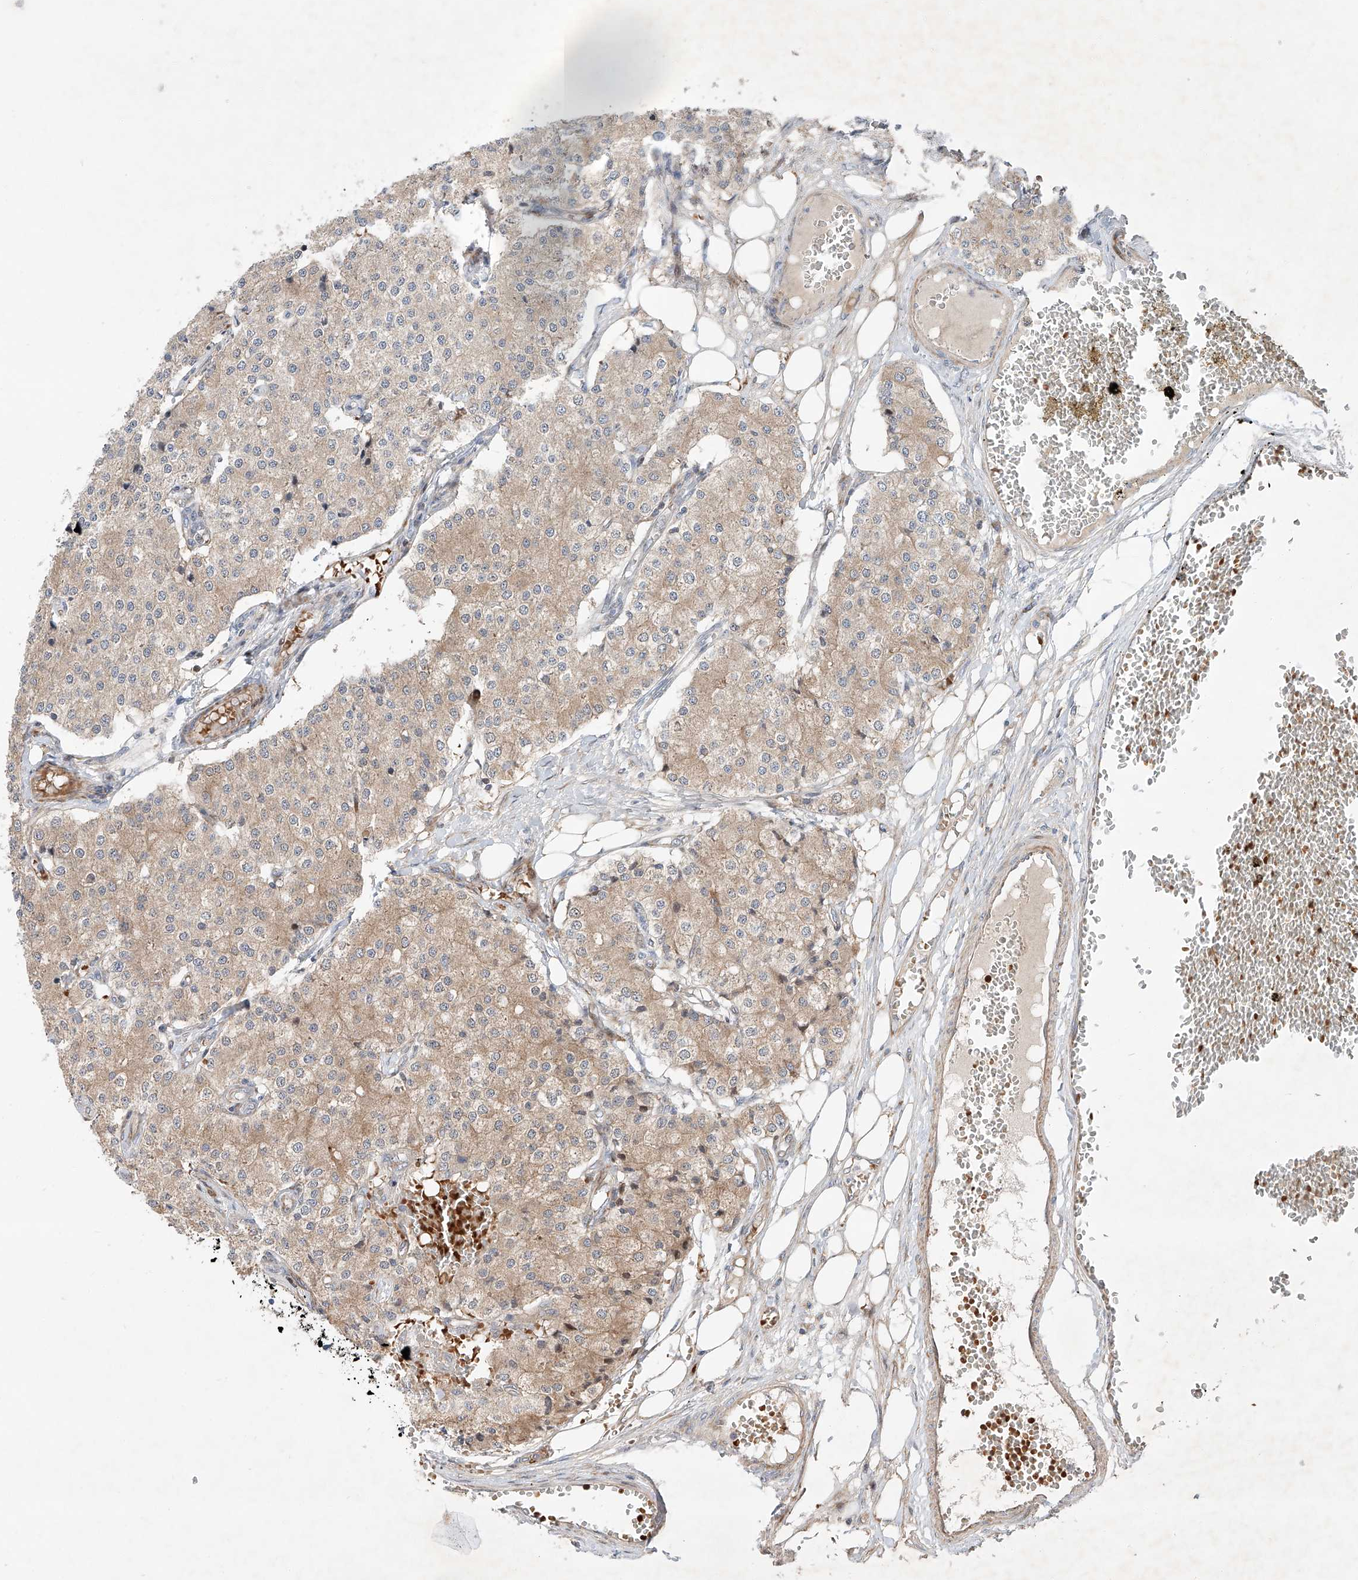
{"staining": {"intensity": "weak", "quantity": "25%-75%", "location": "cytoplasmic/membranous"}, "tissue": "carcinoid", "cell_type": "Tumor cells", "image_type": "cancer", "snomed": [{"axis": "morphology", "description": "Carcinoid, malignant, NOS"}, {"axis": "topography", "description": "Colon"}], "caption": "There is low levels of weak cytoplasmic/membranous positivity in tumor cells of carcinoid, as demonstrated by immunohistochemical staining (brown color).", "gene": "USF3", "patient": {"sex": "female", "age": 52}}